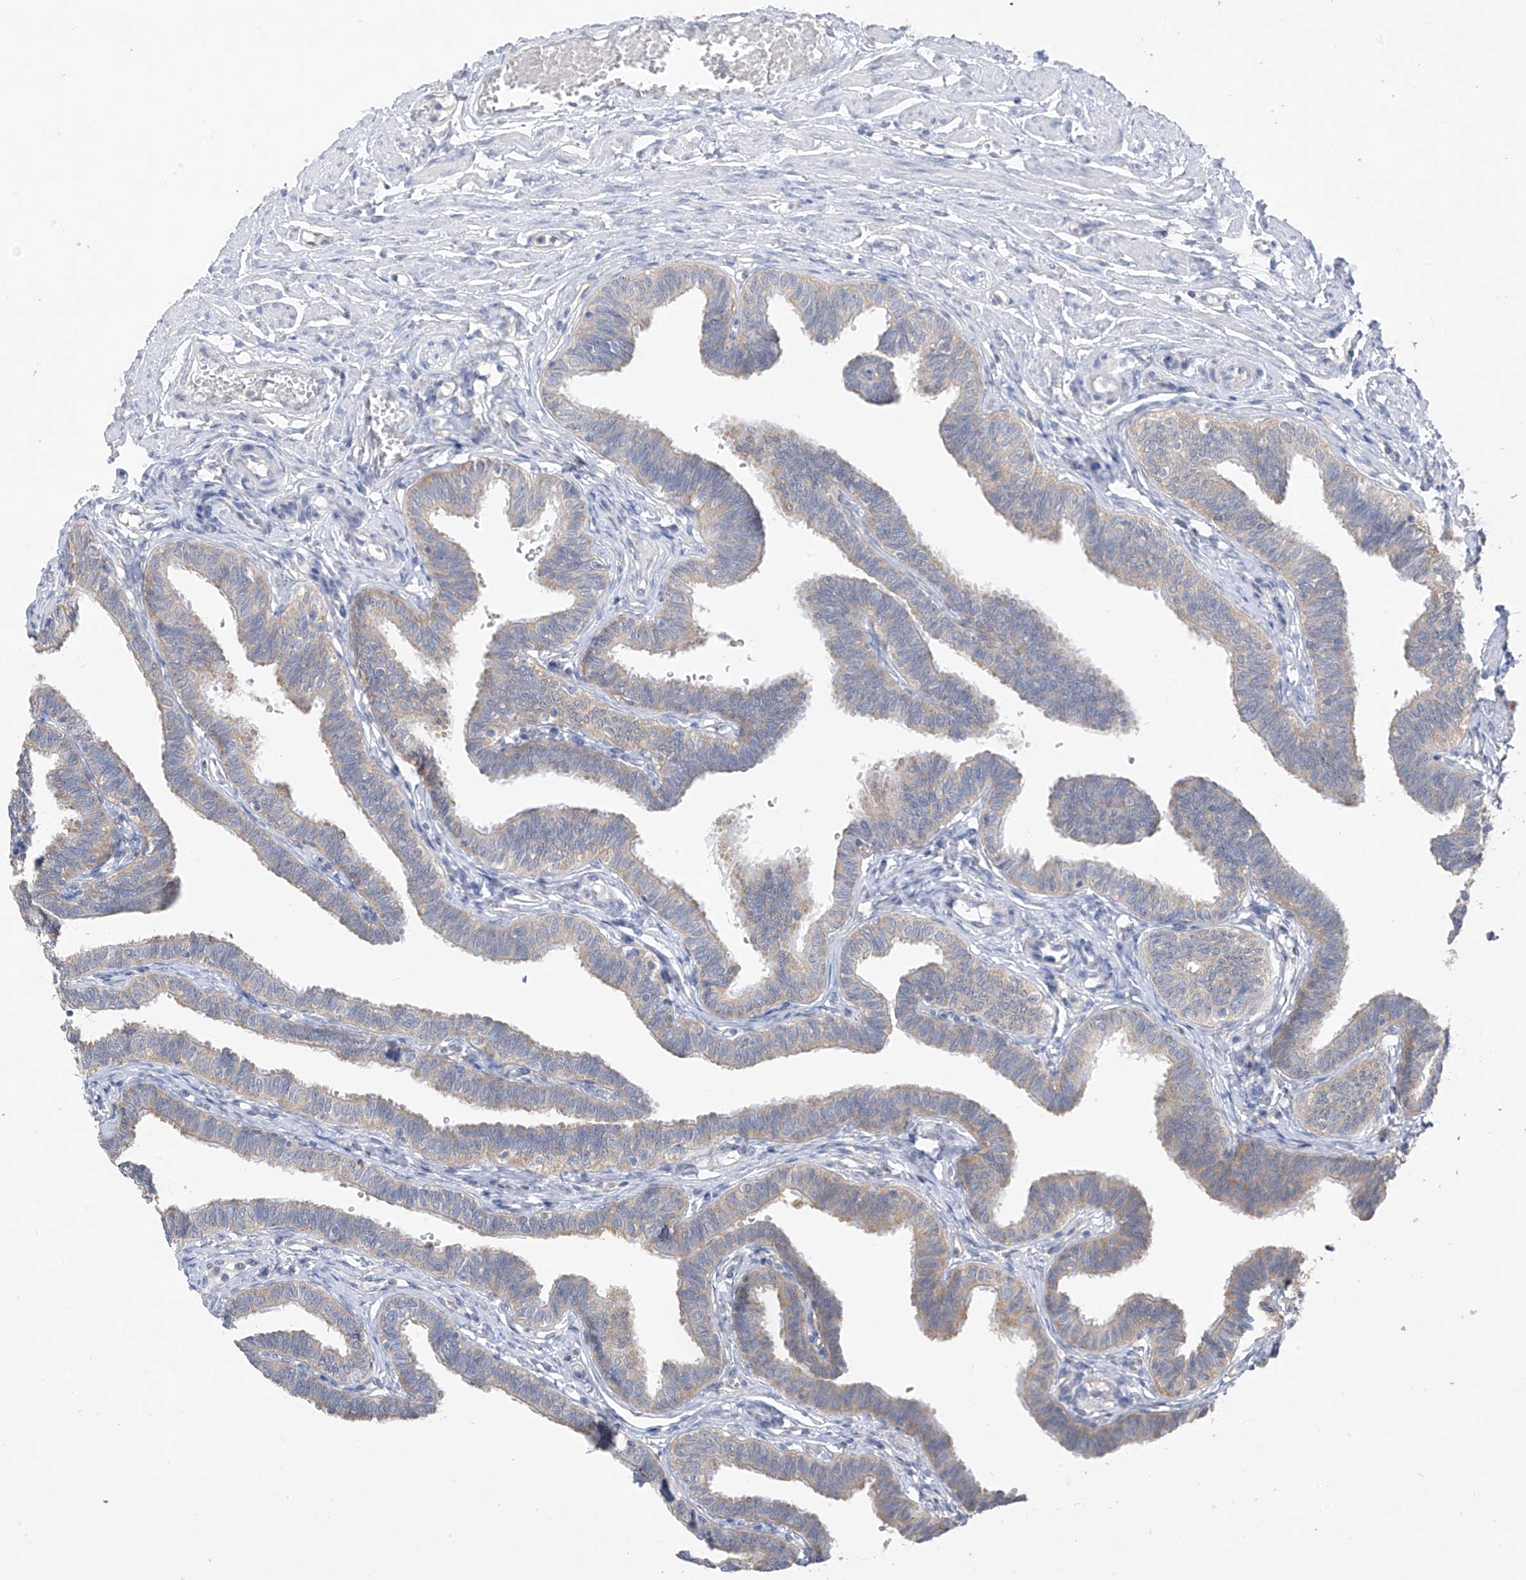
{"staining": {"intensity": "moderate", "quantity": "25%-75%", "location": "cytoplasmic/membranous"}, "tissue": "fallopian tube", "cell_type": "Glandular cells", "image_type": "normal", "snomed": [{"axis": "morphology", "description": "Normal tissue, NOS"}, {"axis": "topography", "description": "Fallopian tube"}, {"axis": "topography", "description": "Ovary"}], "caption": "A medium amount of moderate cytoplasmic/membranous staining is identified in approximately 25%-75% of glandular cells in normal fallopian tube. The protein of interest is stained brown, and the nuclei are stained in blue (DAB IHC with brightfield microscopy, high magnification).", "gene": "RPL4", "patient": {"sex": "female", "age": 23}}